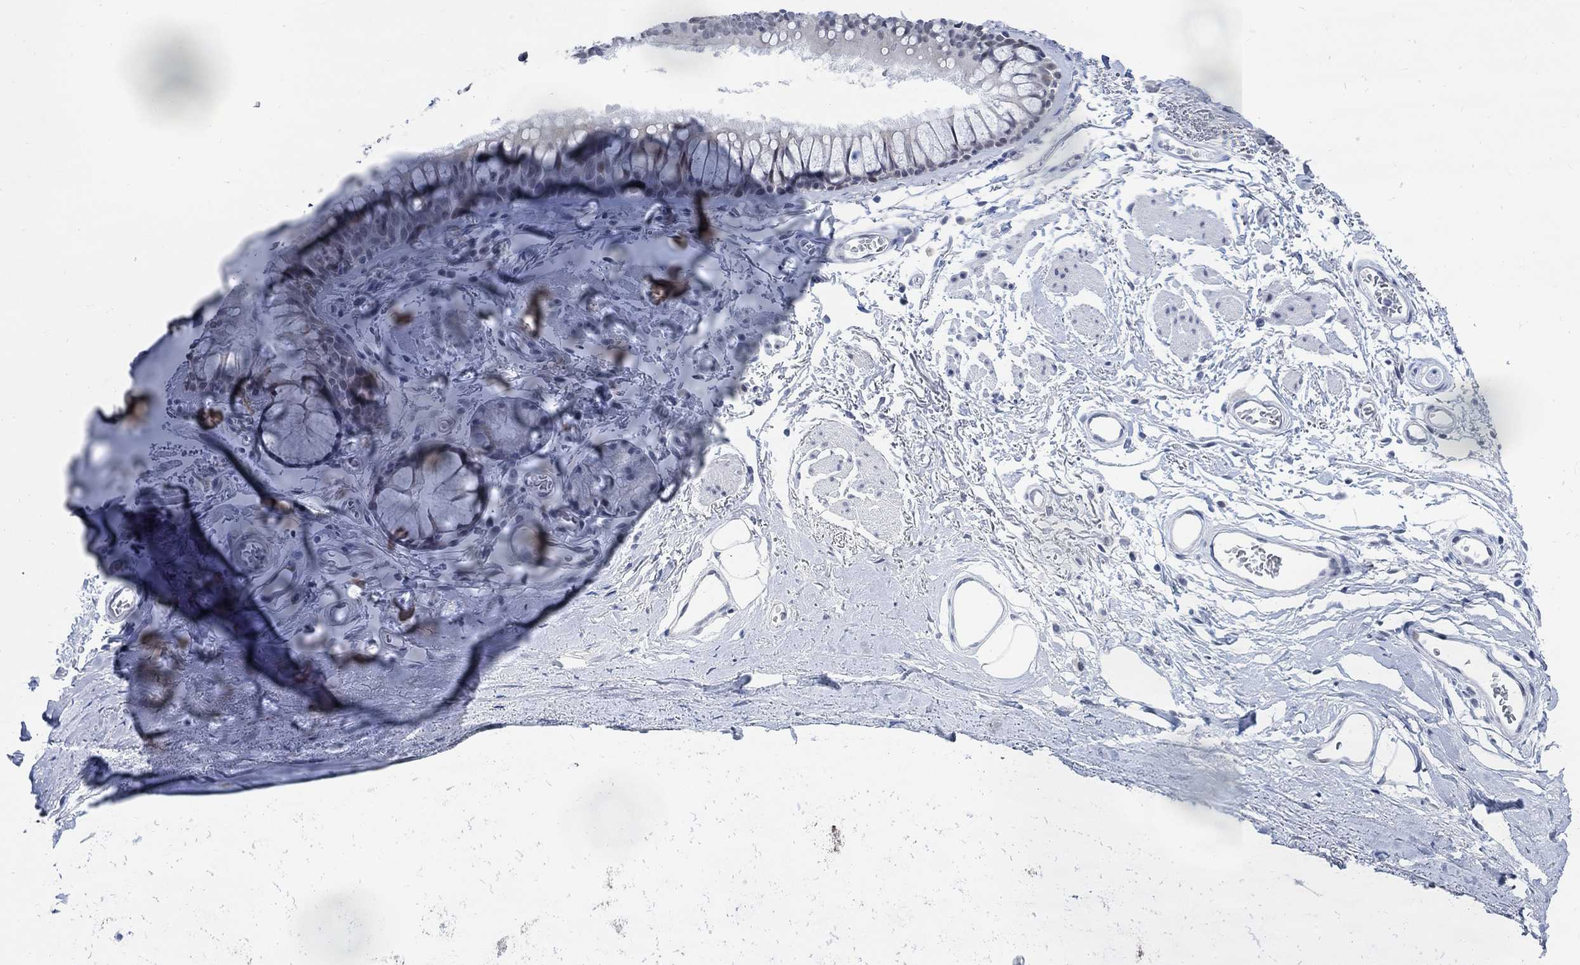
{"staining": {"intensity": "negative", "quantity": "none", "location": "none"}, "tissue": "adipose tissue", "cell_type": "Adipocytes", "image_type": "normal", "snomed": [{"axis": "morphology", "description": "Normal tissue, NOS"}, {"axis": "topography", "description": "Cartilage tissue"}, {"axis": "topography", "description": "Bronchus"}], "caption": "High magnification brightfield microscopy of unremarkable adipose tissue stained with DAB (brown) and counterstained with hematoxylin (blue): adipocytes show no significant staining.", "gene": "DLK1", "patient": {"sex": "female", "age": 79}}